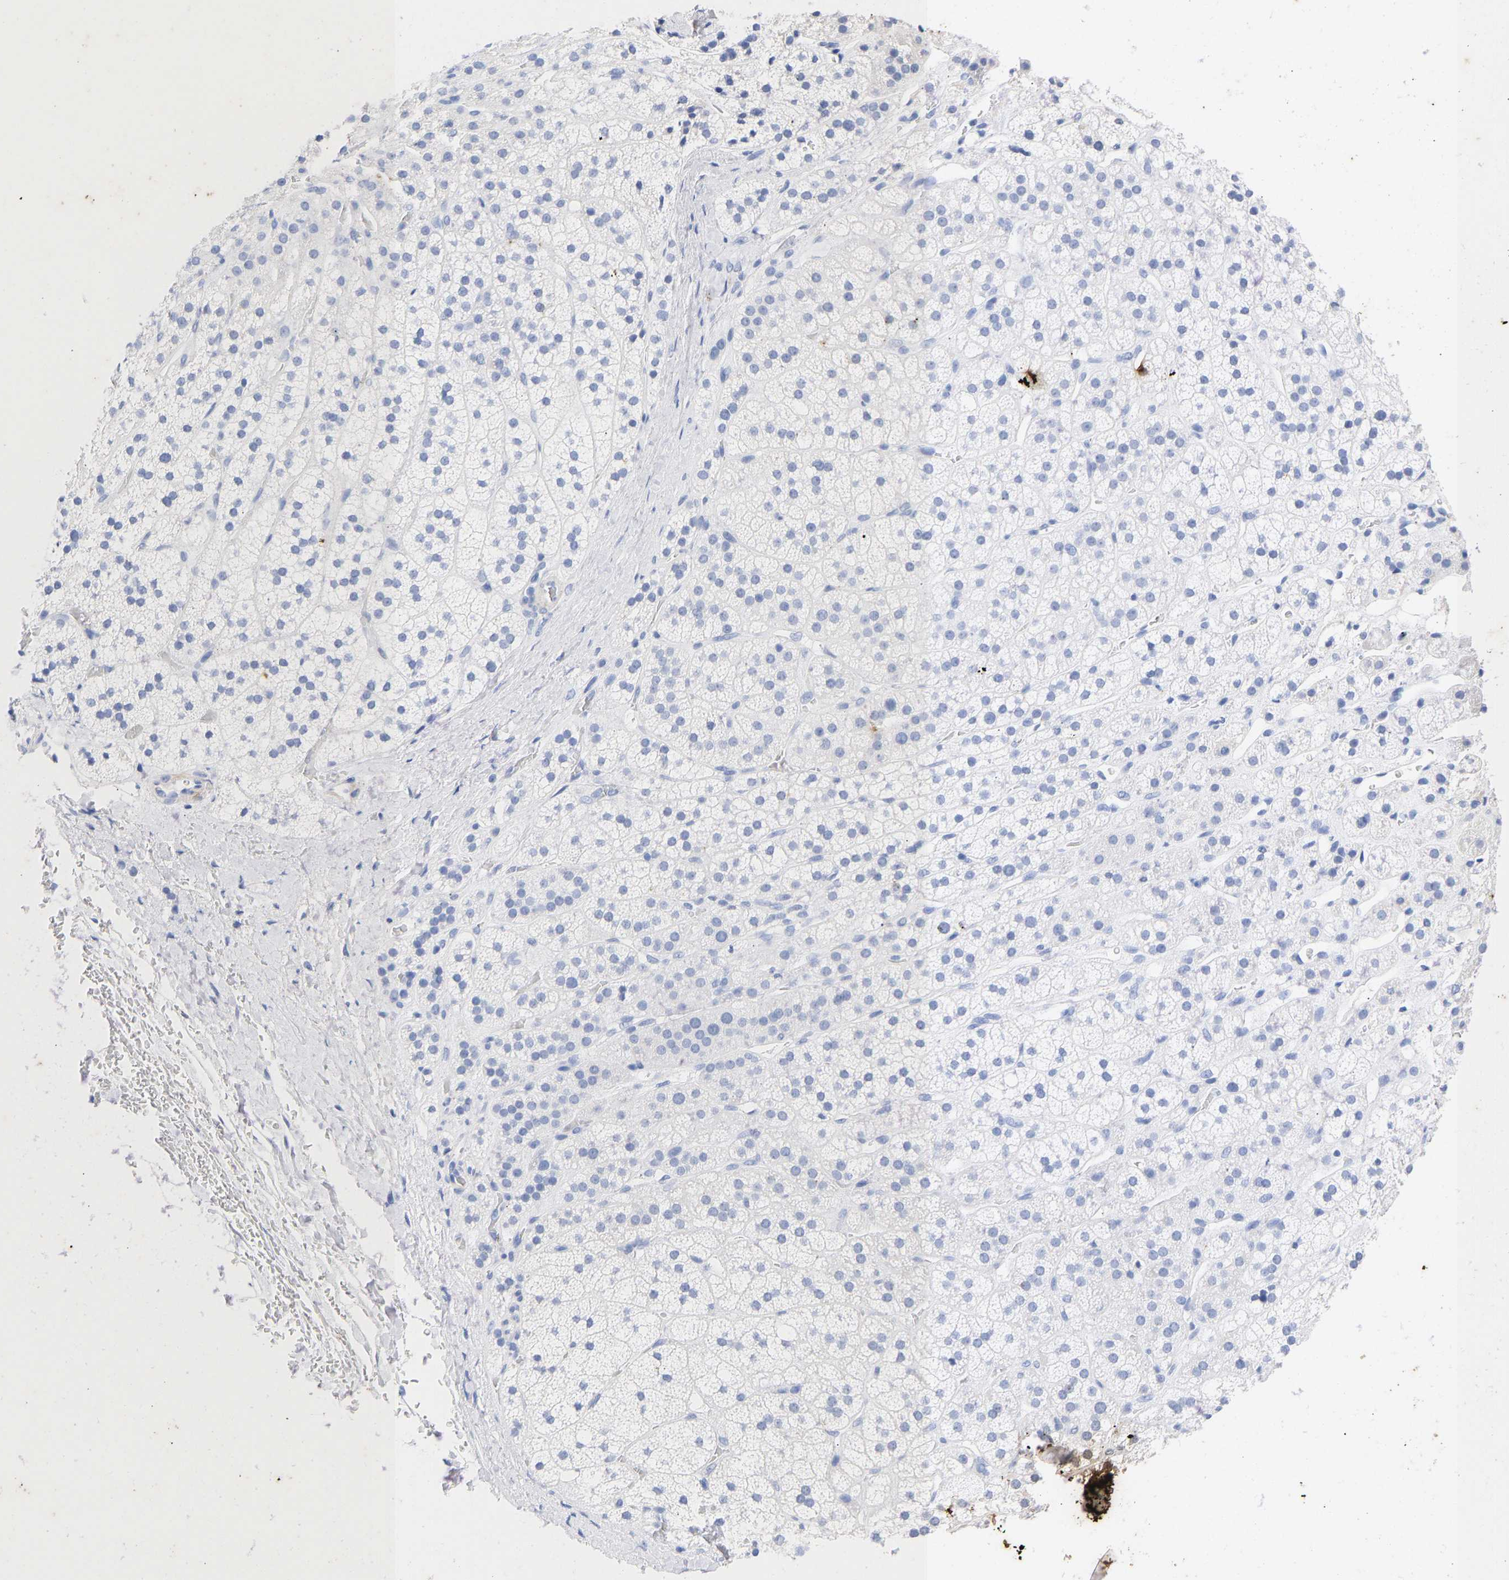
{"staining": {"intensity": "negative", "quantity": "none", "location": "none"}, "tissue": "adrenal gland", "cell_type": "Glandular cells", "image_type": "normal", "snomed": [{"axis": "morphology", "description": "Normal tissue, NOS"}, {"axis": "topography", "description": "Adrenal gland"}], "caption": "Micrograph shows no protein positivity in glandular cells of unremarkable adrenal gland.", "gene": "KRT1", "patient": {"sex": "male", "age": 56}}